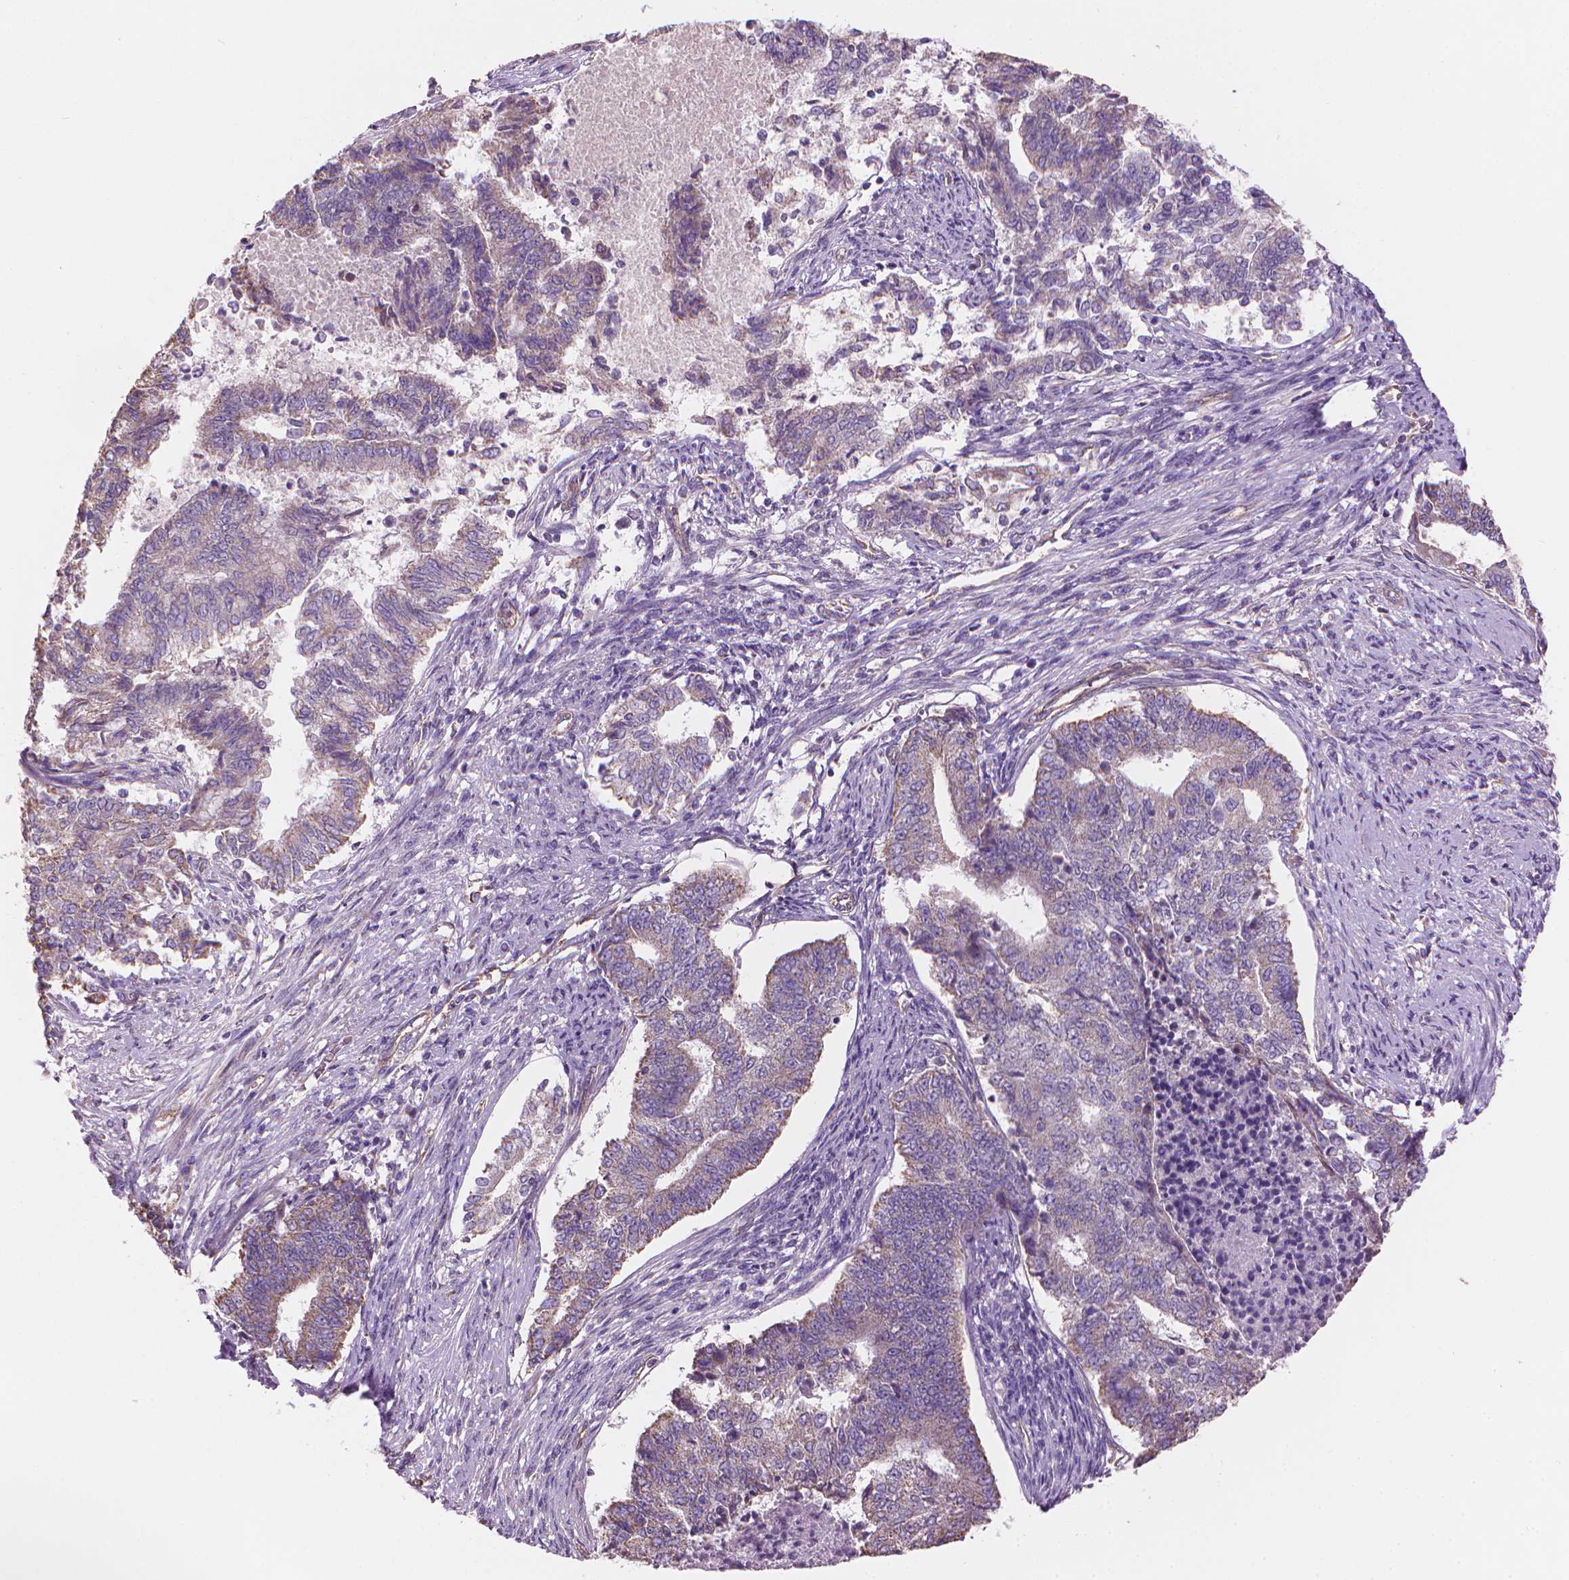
{"staining": {"intensity": "weak", "quantity": "<25%", "location": "cytoplasmic/membranous"}, "tissue": "endometrial cancer", "cell_type": "Tumor cells", "image_type": "cancer", "snomed": [{"axis": "morphology", "description": "Adenocarcinoma, NOS"}, {"axis": "topography", "description": "Endometrium"}], "caption": "This is an IHC photomicrograph of endometrial cancer. There is no staining in tumor cells.", "gene": "TTC29", "patient": {"sex": "female", "age": 65}}